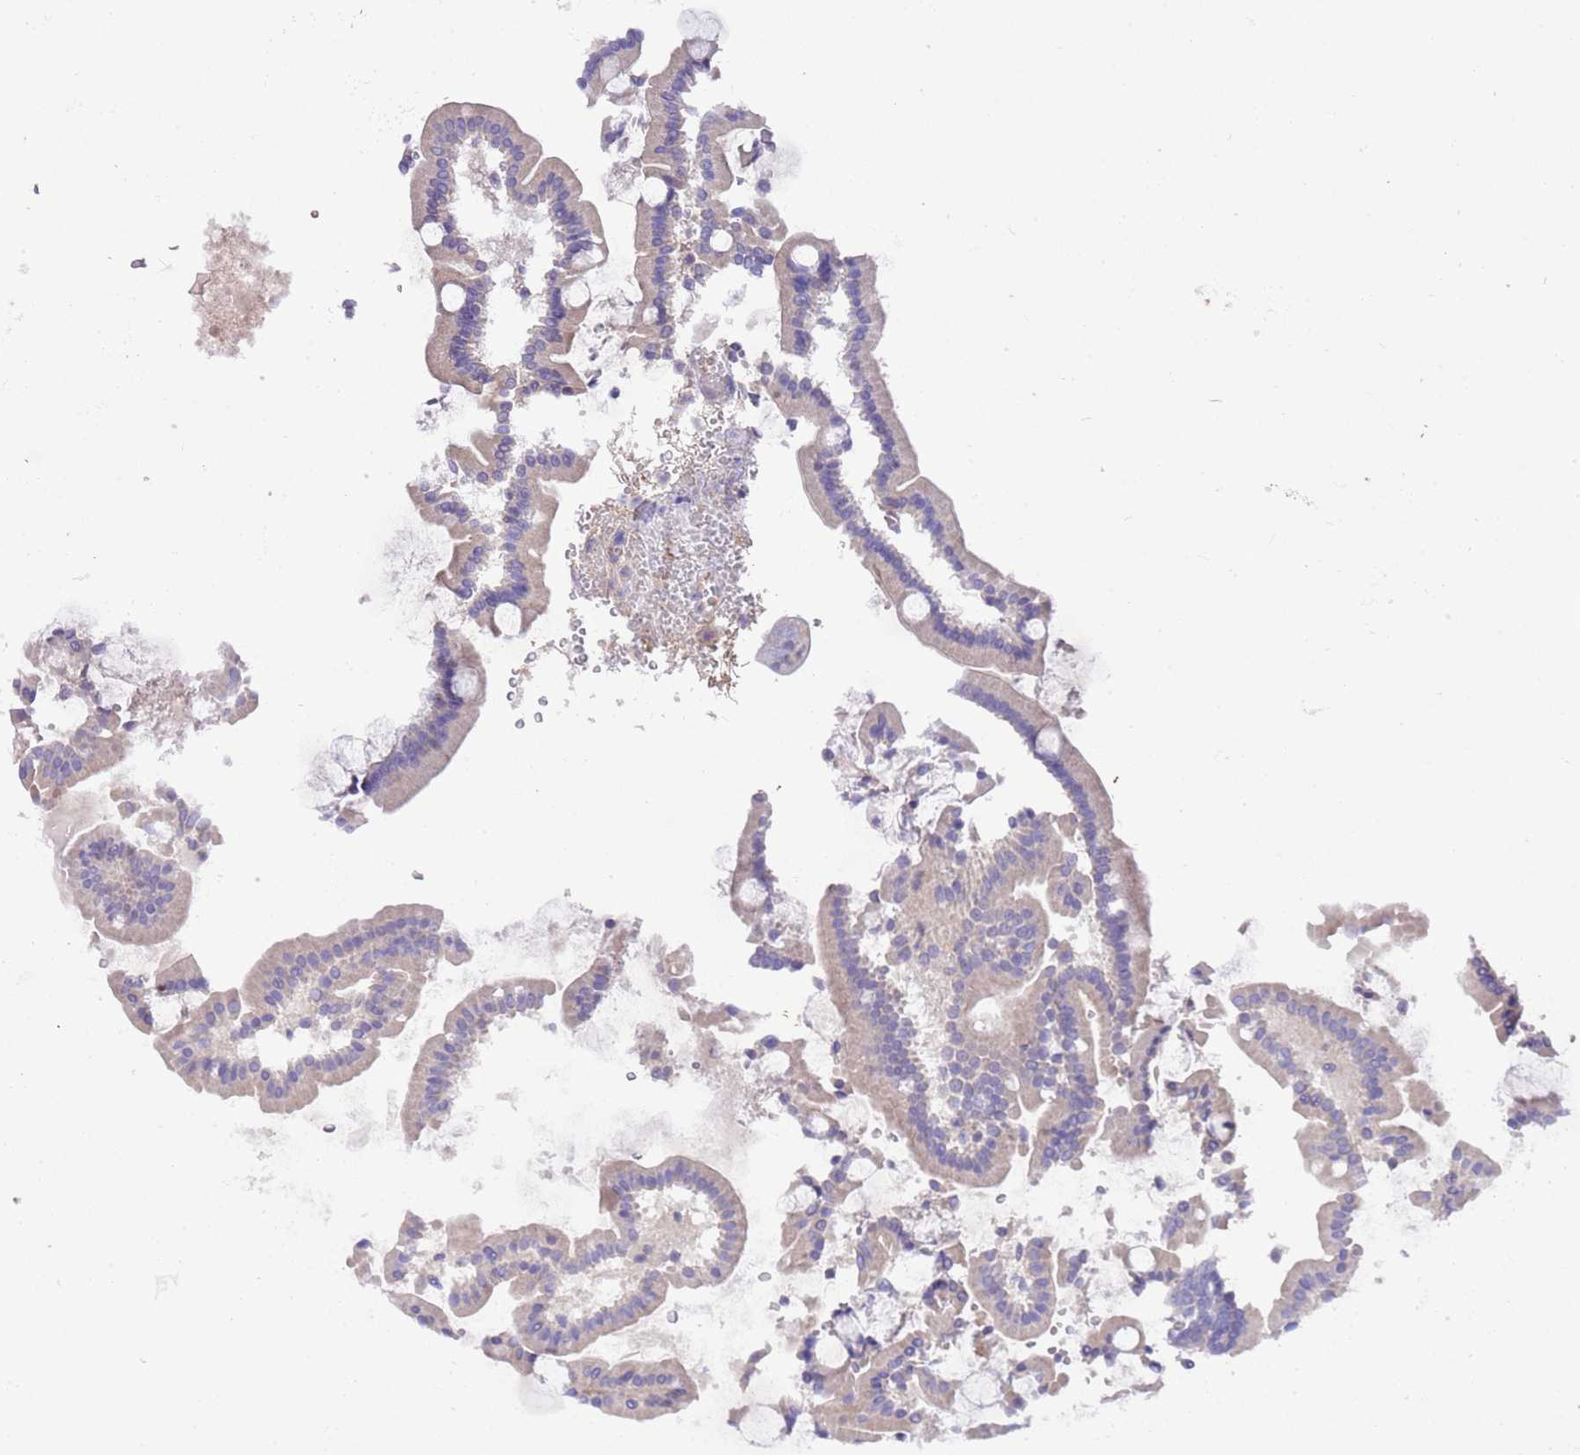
{"staining": {"intensity": "moderate", "quantity": "25%-75%", "location": "cytoplasmic/membranous"}, "tissue": "duodenum", "cell_type": "Glandular cells", "image_type": "normal", "snomed": [{"axis": "morphology", "description": "Normal tissue, NOS"}, {"axis": "topography", "description": "Duodenum"}], "caption": "Immunohistochemistry micrograph of normal human duodenum stained for a protein (brown), which exhibits medium levels of moderate cytoplasmic/membranous positivity in approximately 25%-75% of glandular cells.", "gene": "PRR32", "patient": {"sex": "male", "age": 55}}